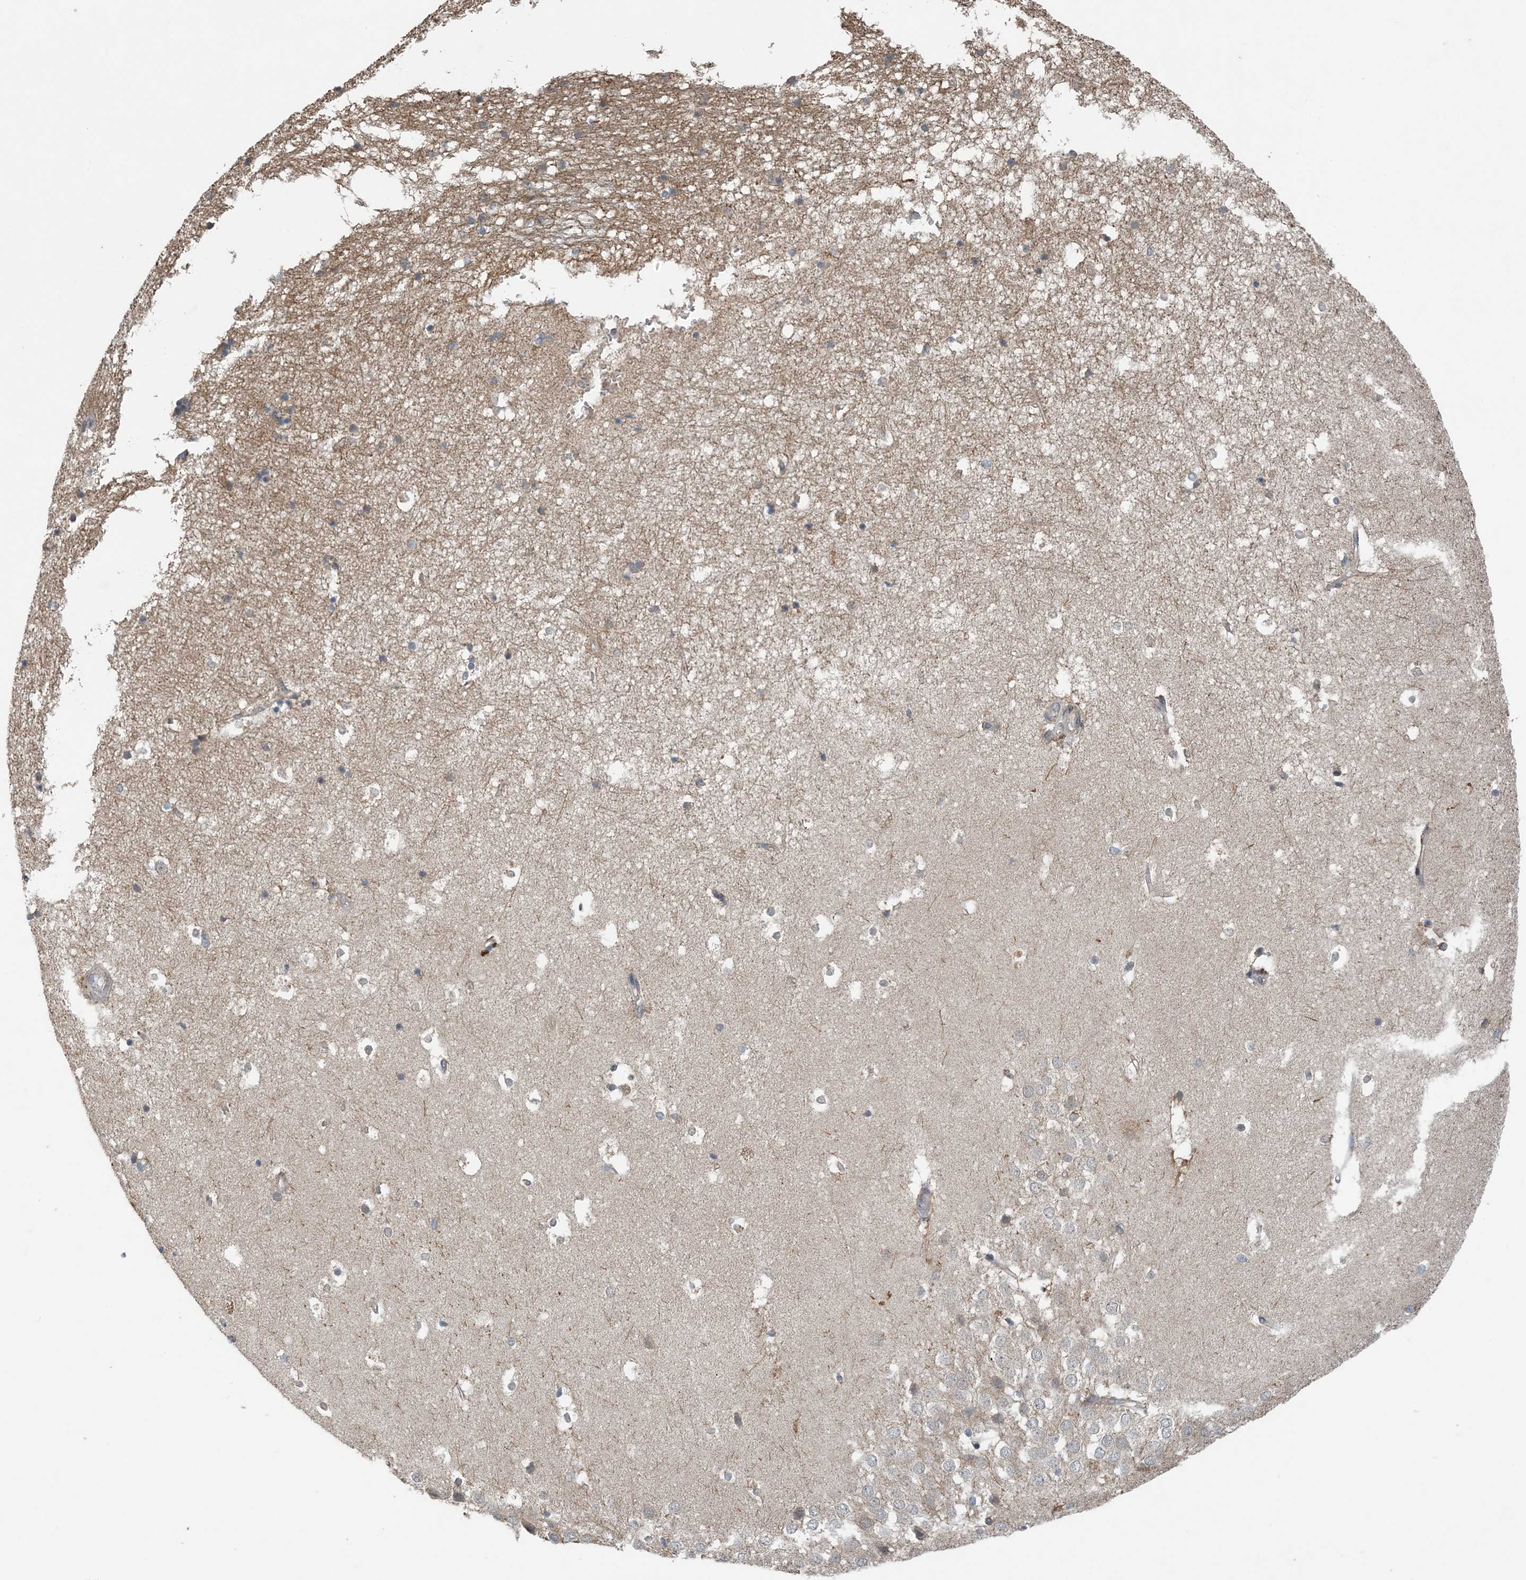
{"staining": {"intensity": "negative", "quantity": "none", "location": "none"}, "tissue": "hippocampus", "cell_type": "Glial cells", "image_type": "normal", "snomed": [{"axis": "morphology", "description": "Normal tissue, NOS"}, {"axis": "topography", "description": "Hippocampus"}], "caption": "There is no significant staining in glial cells of hippocampus. The staining is performed using DAB (3,3'-diaminobenzidine) brown chromogen with nuclei counter-stained in using hematoxylin.", "gene": "MYO9B", "patient": {"sex": "female", "age": 52}}